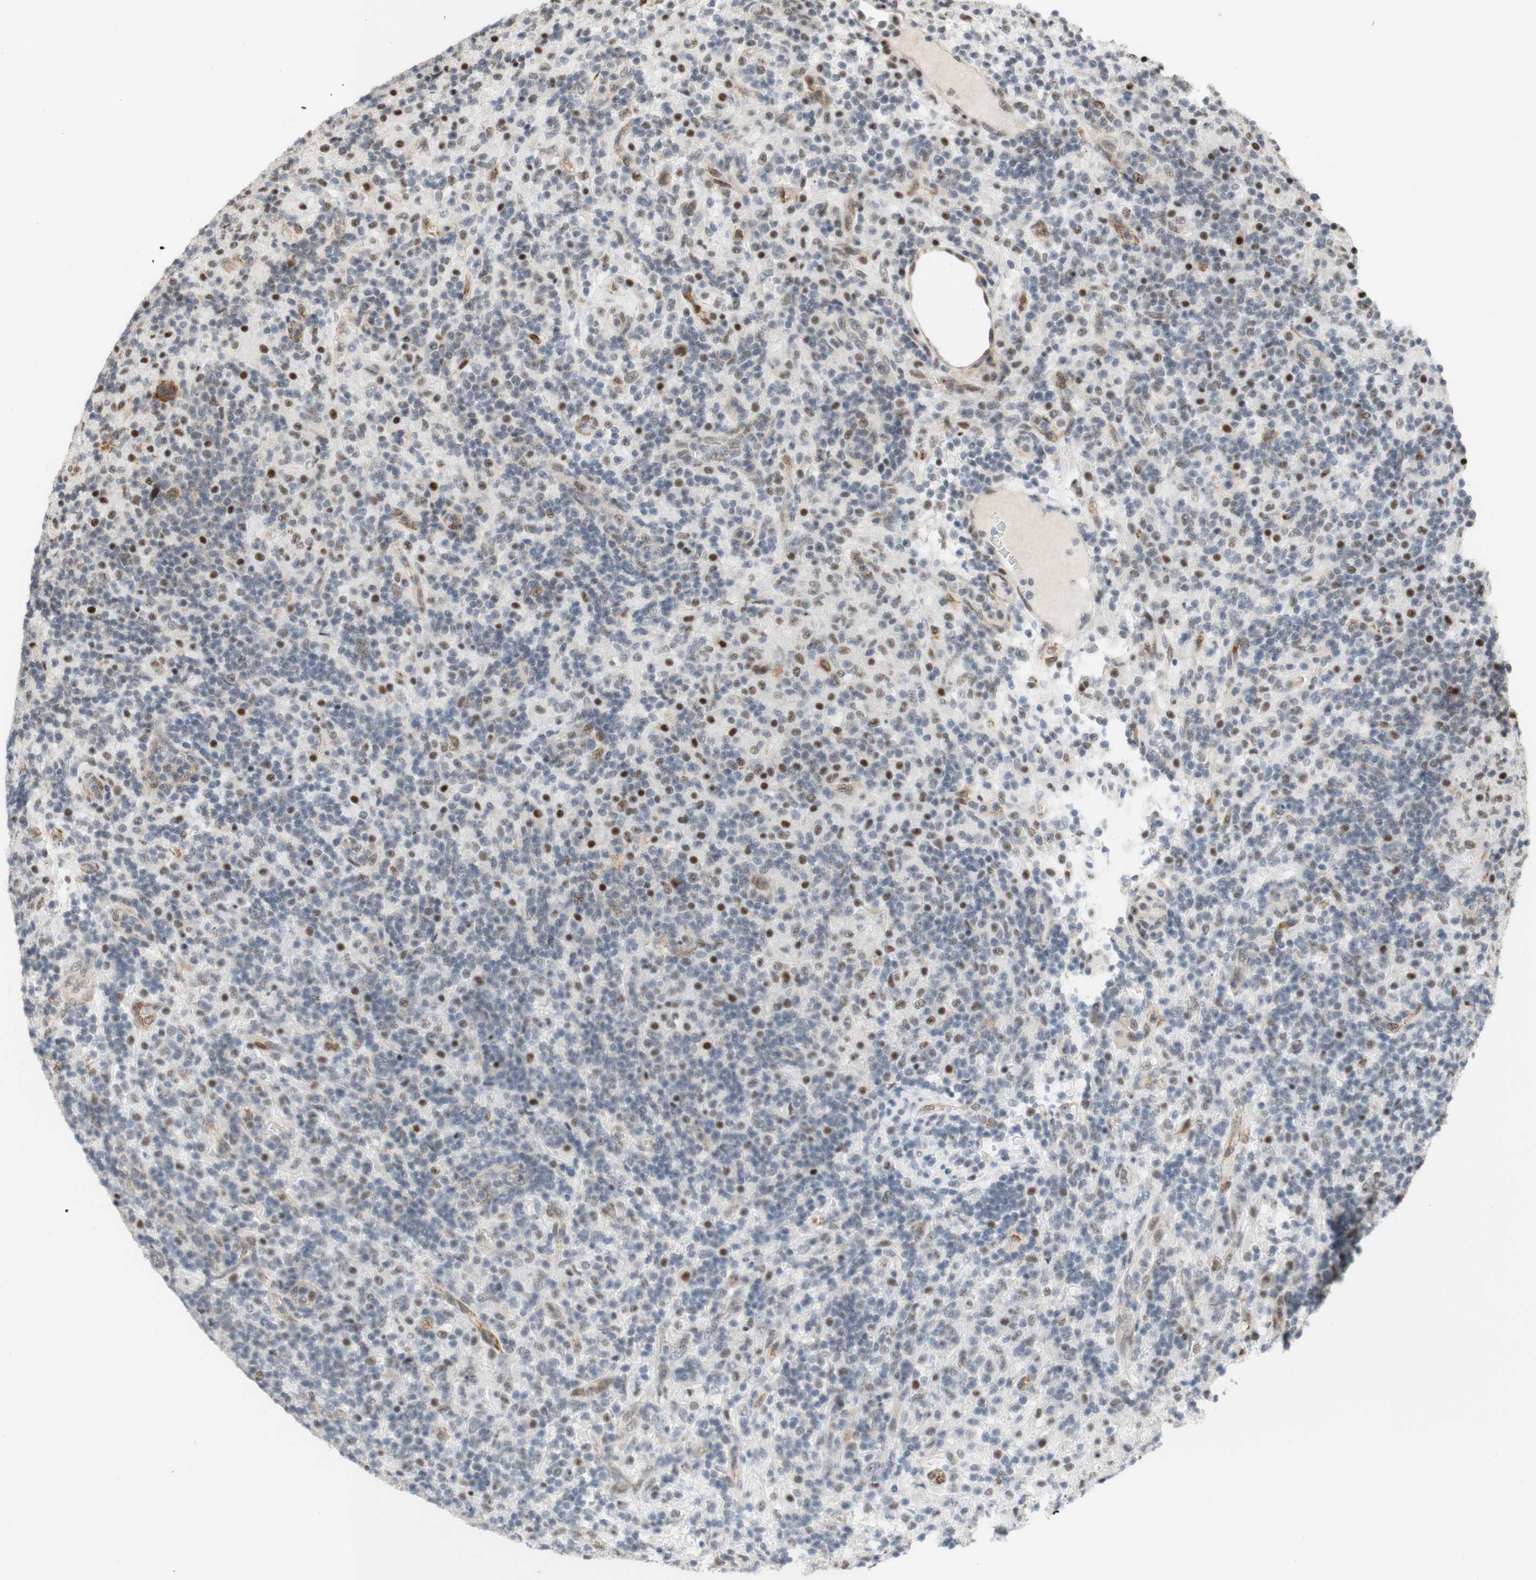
{"staining": {"intensity": "moderate", "quantity": ">75%", "location": "cytoplasmic/membranous"}, "tissue": "lymphoma", "cell_type": "Tumor cells", "image_type": "cancer", "snomed": [{"axis": "morphology", "description": "Hodgkin's disease, NOS"}, {"axis": "topography", "description": "Lymph node"}], "caption": "An IHC photomicrograph of neoplastic tissue is shown. Protein staining in brown highlights moderate cytoplasmic/membranous positivity in lymphoma within tumor cells.", "gene": "SAP18", "patient": {"sex": "male", "age": 70}}